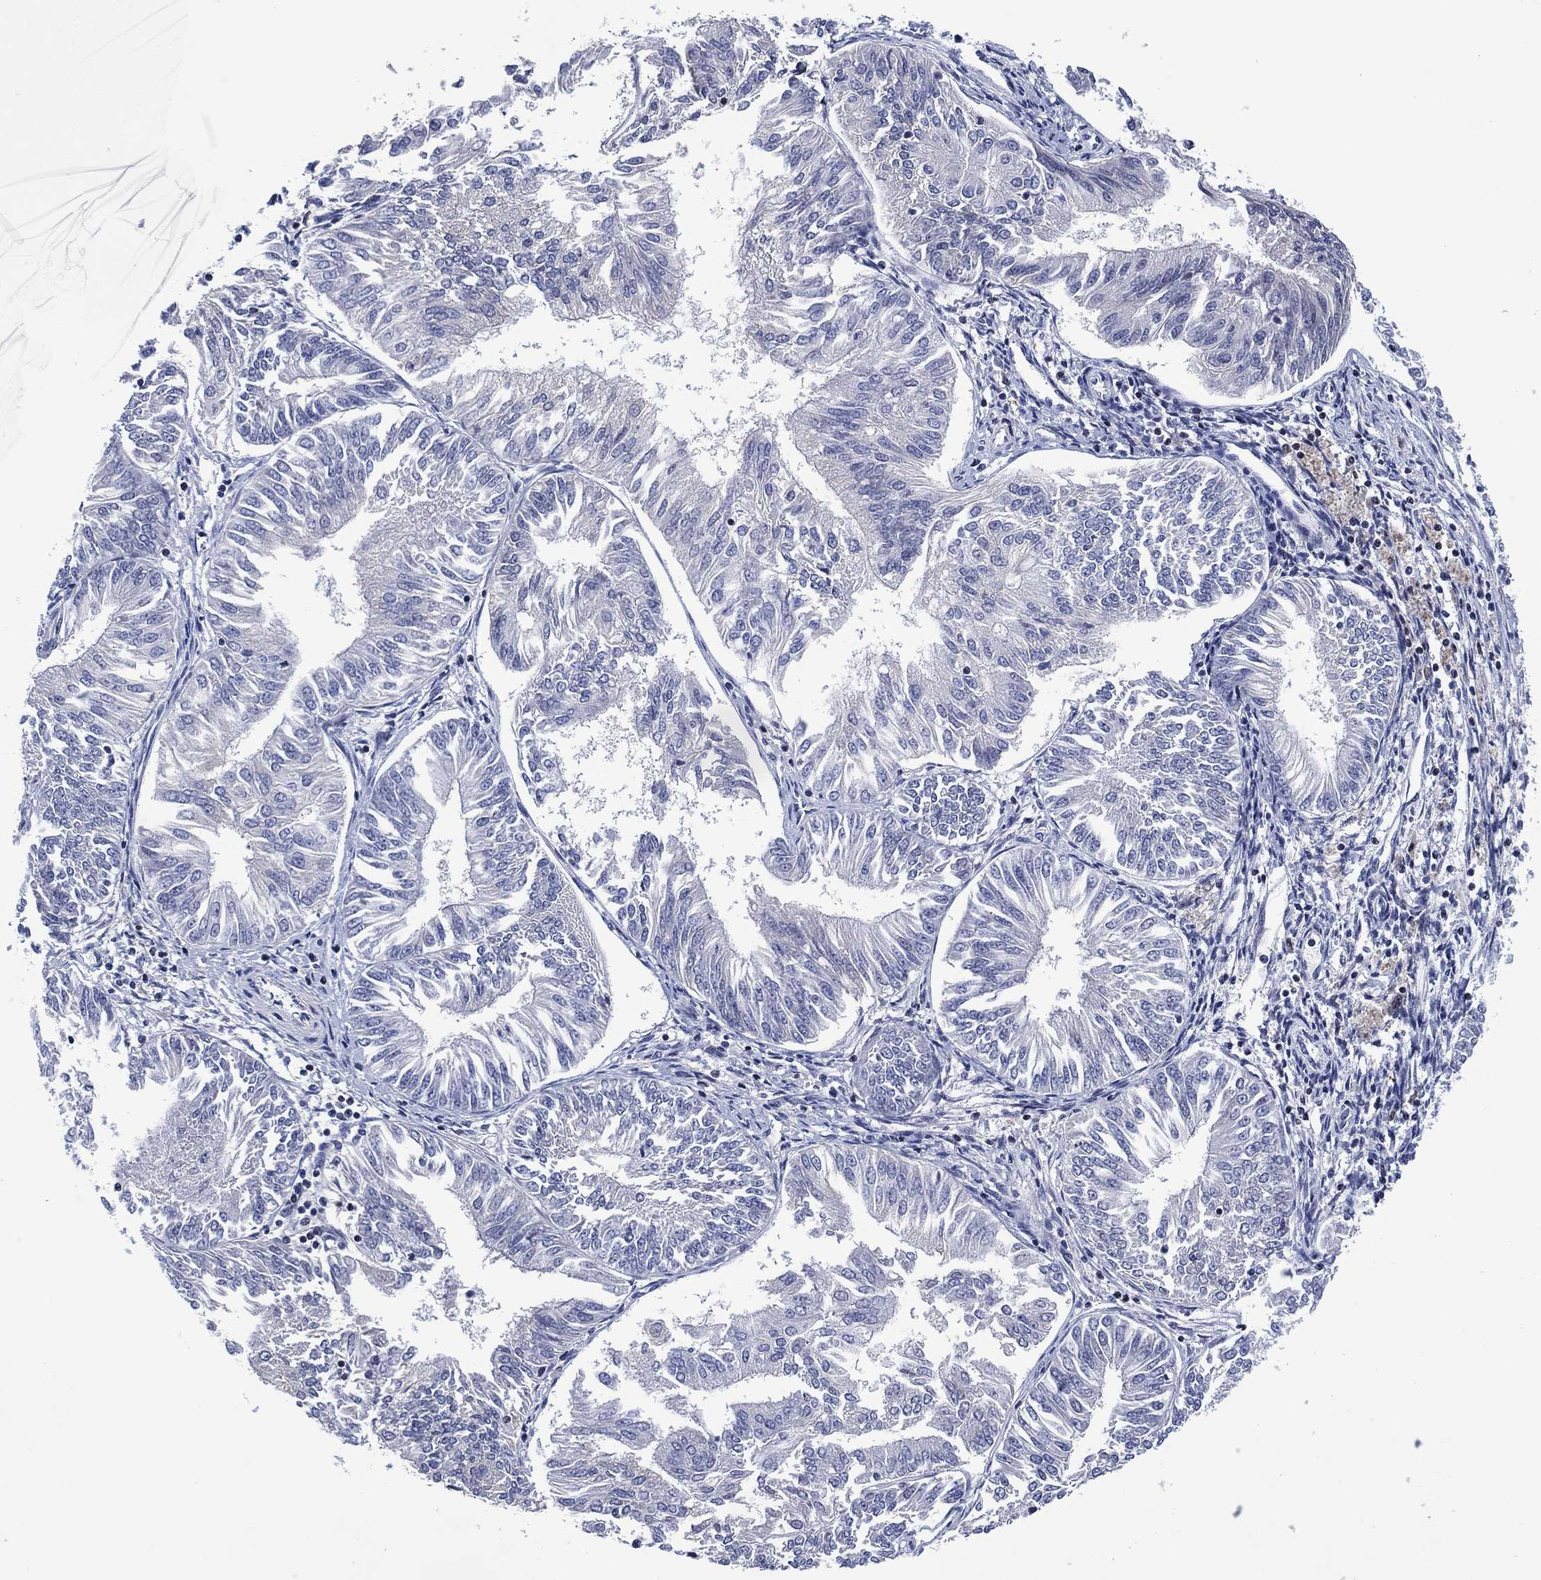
{"staining": {"intensity": "negative", "quantity": "none", "location": "none"}, "tissue": "endometrial cancer", "cell_type": "Tumor cells", "image_type": "cancer", "snomed": [{"axis": "morphology", "description": "Adenocarcinoma, NOS"}, {"axis": "topography", "description": "Endometrium"}], "caption": "Endometrial adenocarcinoma was stained to show a protein in brown. There is no significant staining in tumor cells. The staining is performed using DAB brown chromogen with nuclei counter-stained in using hematoxylin.", "gene": "USP26", "patient": {"sex": "female", "age": 58}}